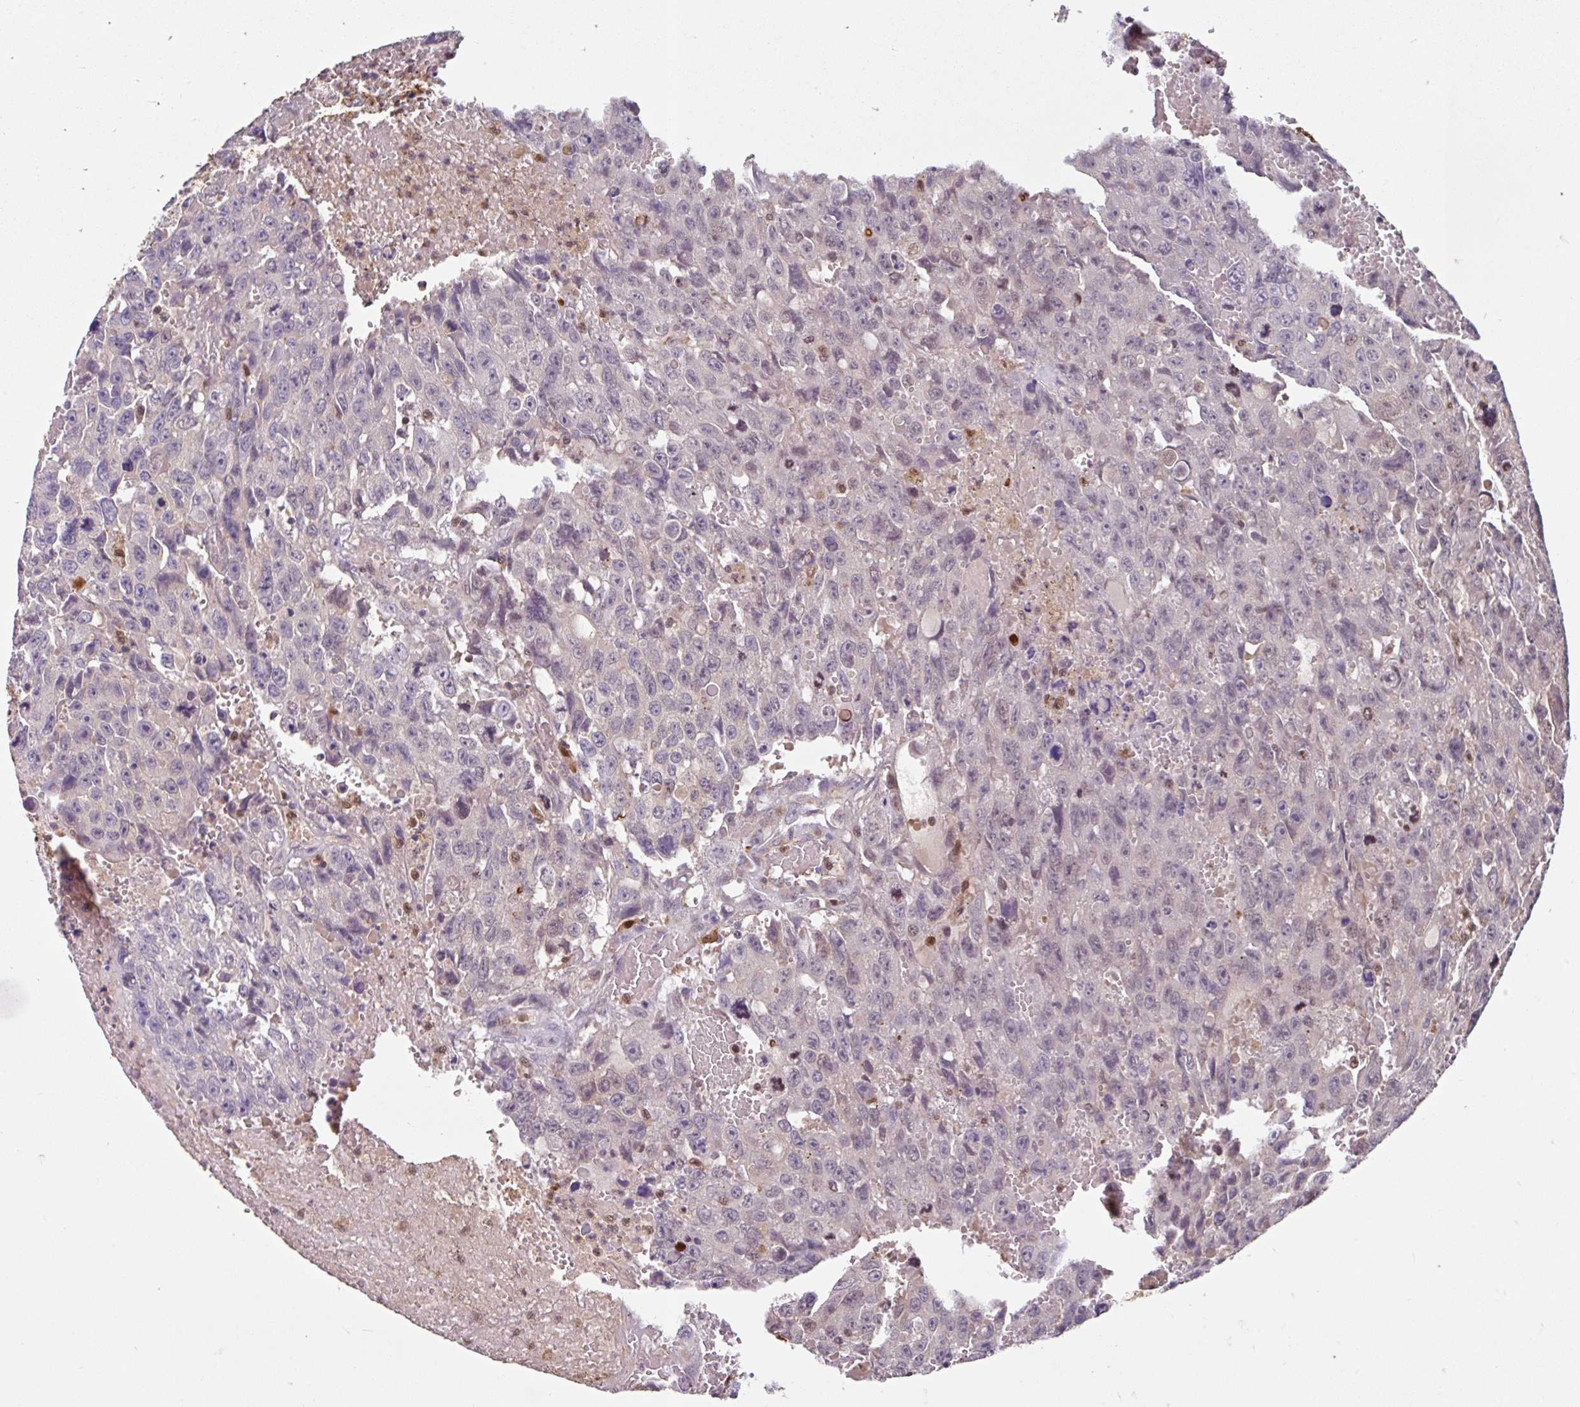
{"staining": {"intensity": "negative", "quantity": "none", "location": "none"}, "tissue": "testis cancer", "cell_type": "Tumor cells", "image_type": "cancer", "snomed": [{"axis": "morphology", "description": "Seminoma, NOS"}, {"axis": "topography", "description": "Testis"}], "caption": "An IHC photomicrograph of seminoma (testis) is shown. There is no staining in tumor cells of seminoma (testis).", "gene": "BLVRA", "patient": {"sex": "male", "age": 26}}